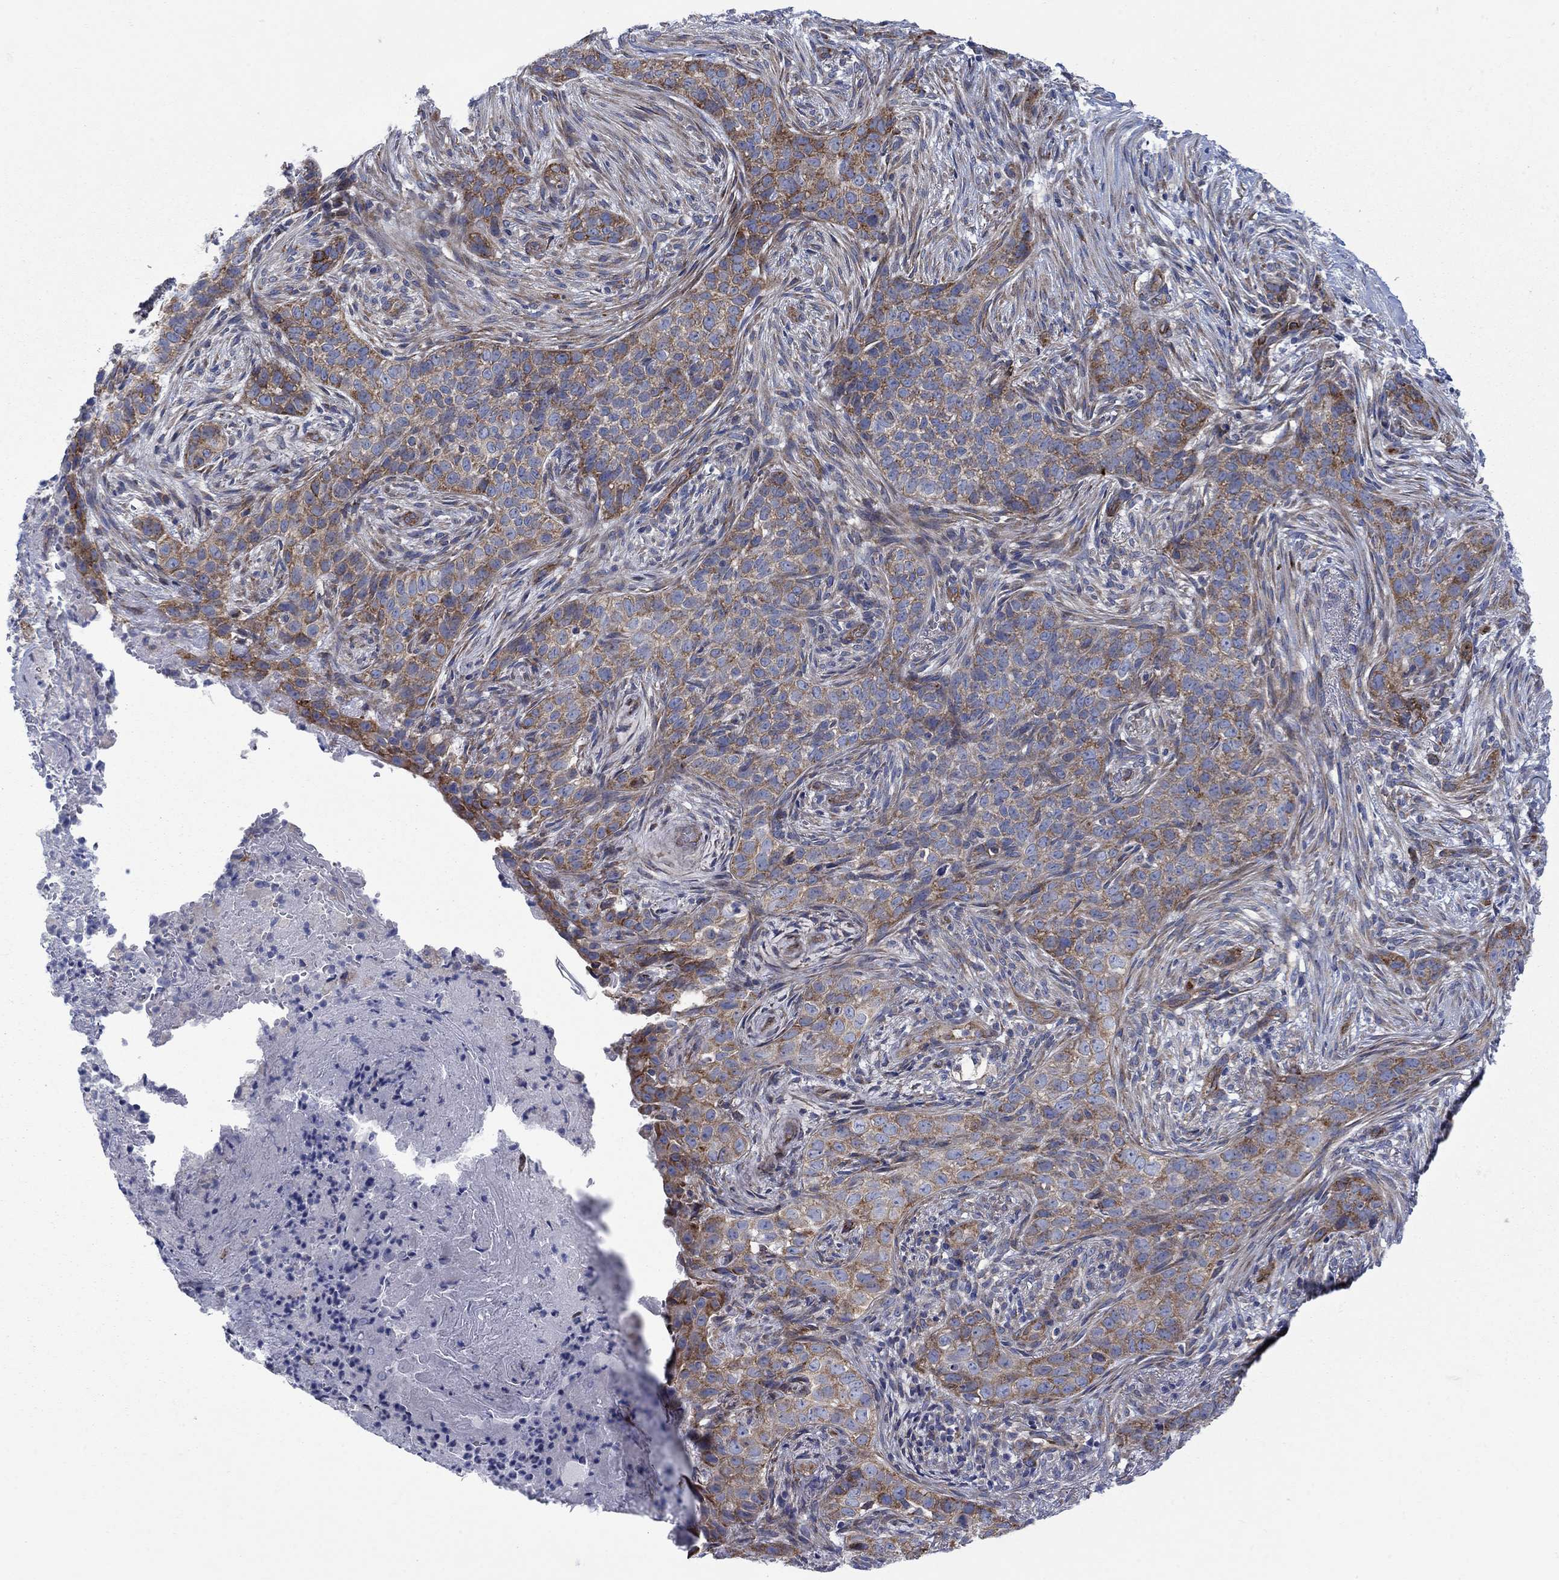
{"staining": {"intensity": "strong", "quantity": "25%-75%", "location": "cytoplasmic/membranous"}, "tissue": "skin cancer", "cell_type": "Tumor cells", "image_type": "cancer", "snomed": [{"axis": "morphology", "description": "Squamous cell carcinoma, NOS"}, {"axis": "topography", "description": "Skin"}], "caption": "Protein expression analysis of human skin squamous cell carcinoma reveals strong cytoplasmic/membranous expression in about 25%-75% of tumor cells. (DAB IHC with brightfield microscopy, high magnification).", "gene": "FXR1", "patient": {"sex": "male", "age": 88}}